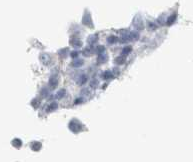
{"staining": {"intensity": "negative", "quantity": "none", "location": "none"}, "tissue": "lymphoma", "cell_type": "Tumor cells", "image_type": "cancer", "snomed": [{"axis": "morphology", "description": "Malignant lymphoma, non-Hodgkin's type, Low grade"}, {"axis": "topography", "description": "Lymph node"}], "caption": "Lymphoma was stained to show a protein in brown. There is no significant staining in tumor cells.", "gene": "CA12", "patient": {"sex": "female", "age": 67}}